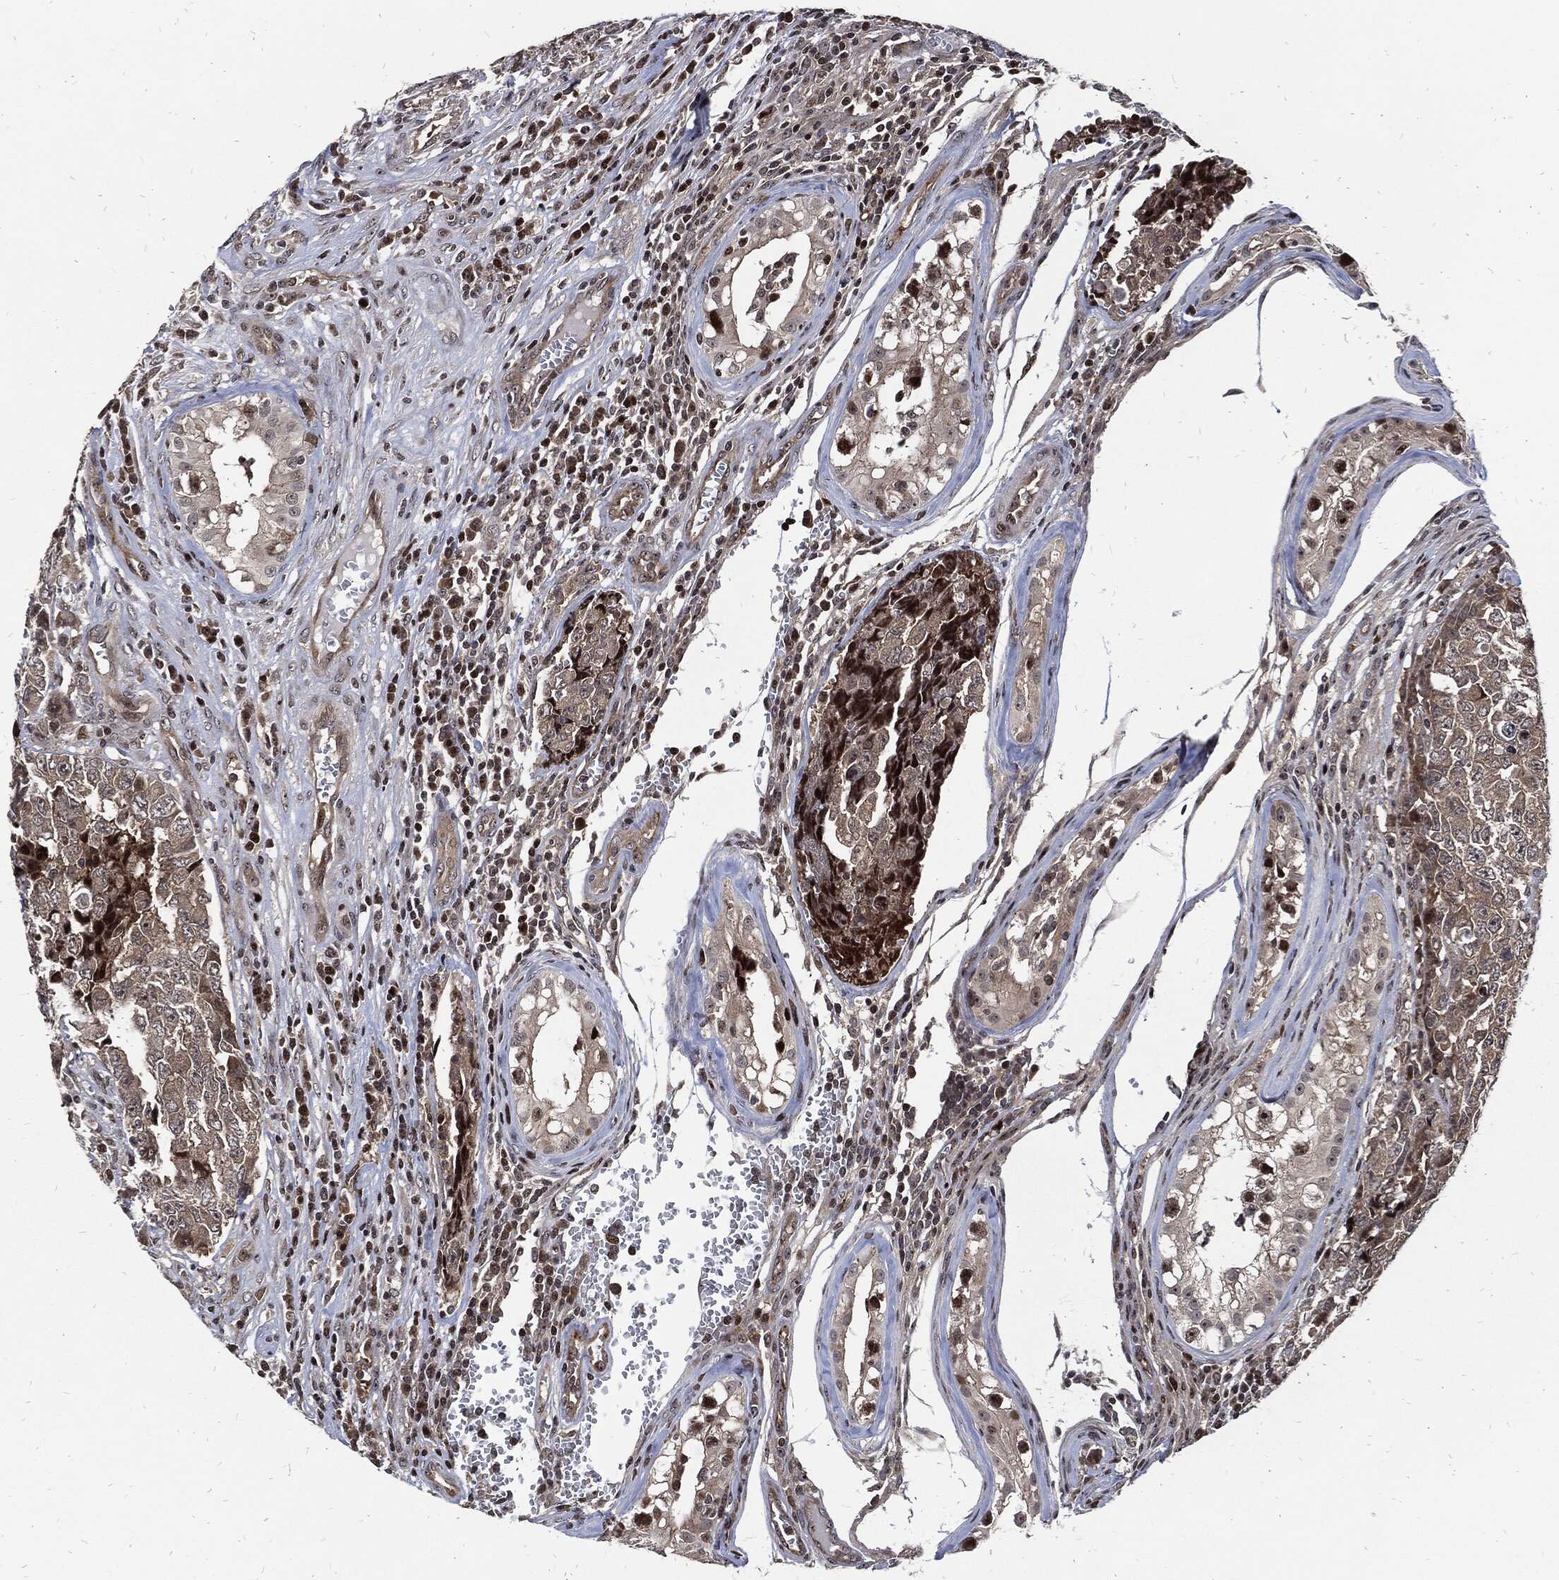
{"staining": {"intensity": "weak", "quantity": ">75%", "location": "cytoplasmic/membranous"}, "tissue": "testis cancer", "cell_type": "Tumor cells", "image_type": "cancer", "snomed": [{"axis": "morphology", "description": "Carcinoma, Embryonal, NOS"}, {"axis": "topography", "description": "Testis"}], "caption": "There is low levels of weak cytoplasmic/membranous staining in tumor cells of testis embryonal carcinoma, as demonstrated by immunohistochemical staining (brown color).", "gene": "ZNF775", "patient": {"sex": "male", "age": 23}}